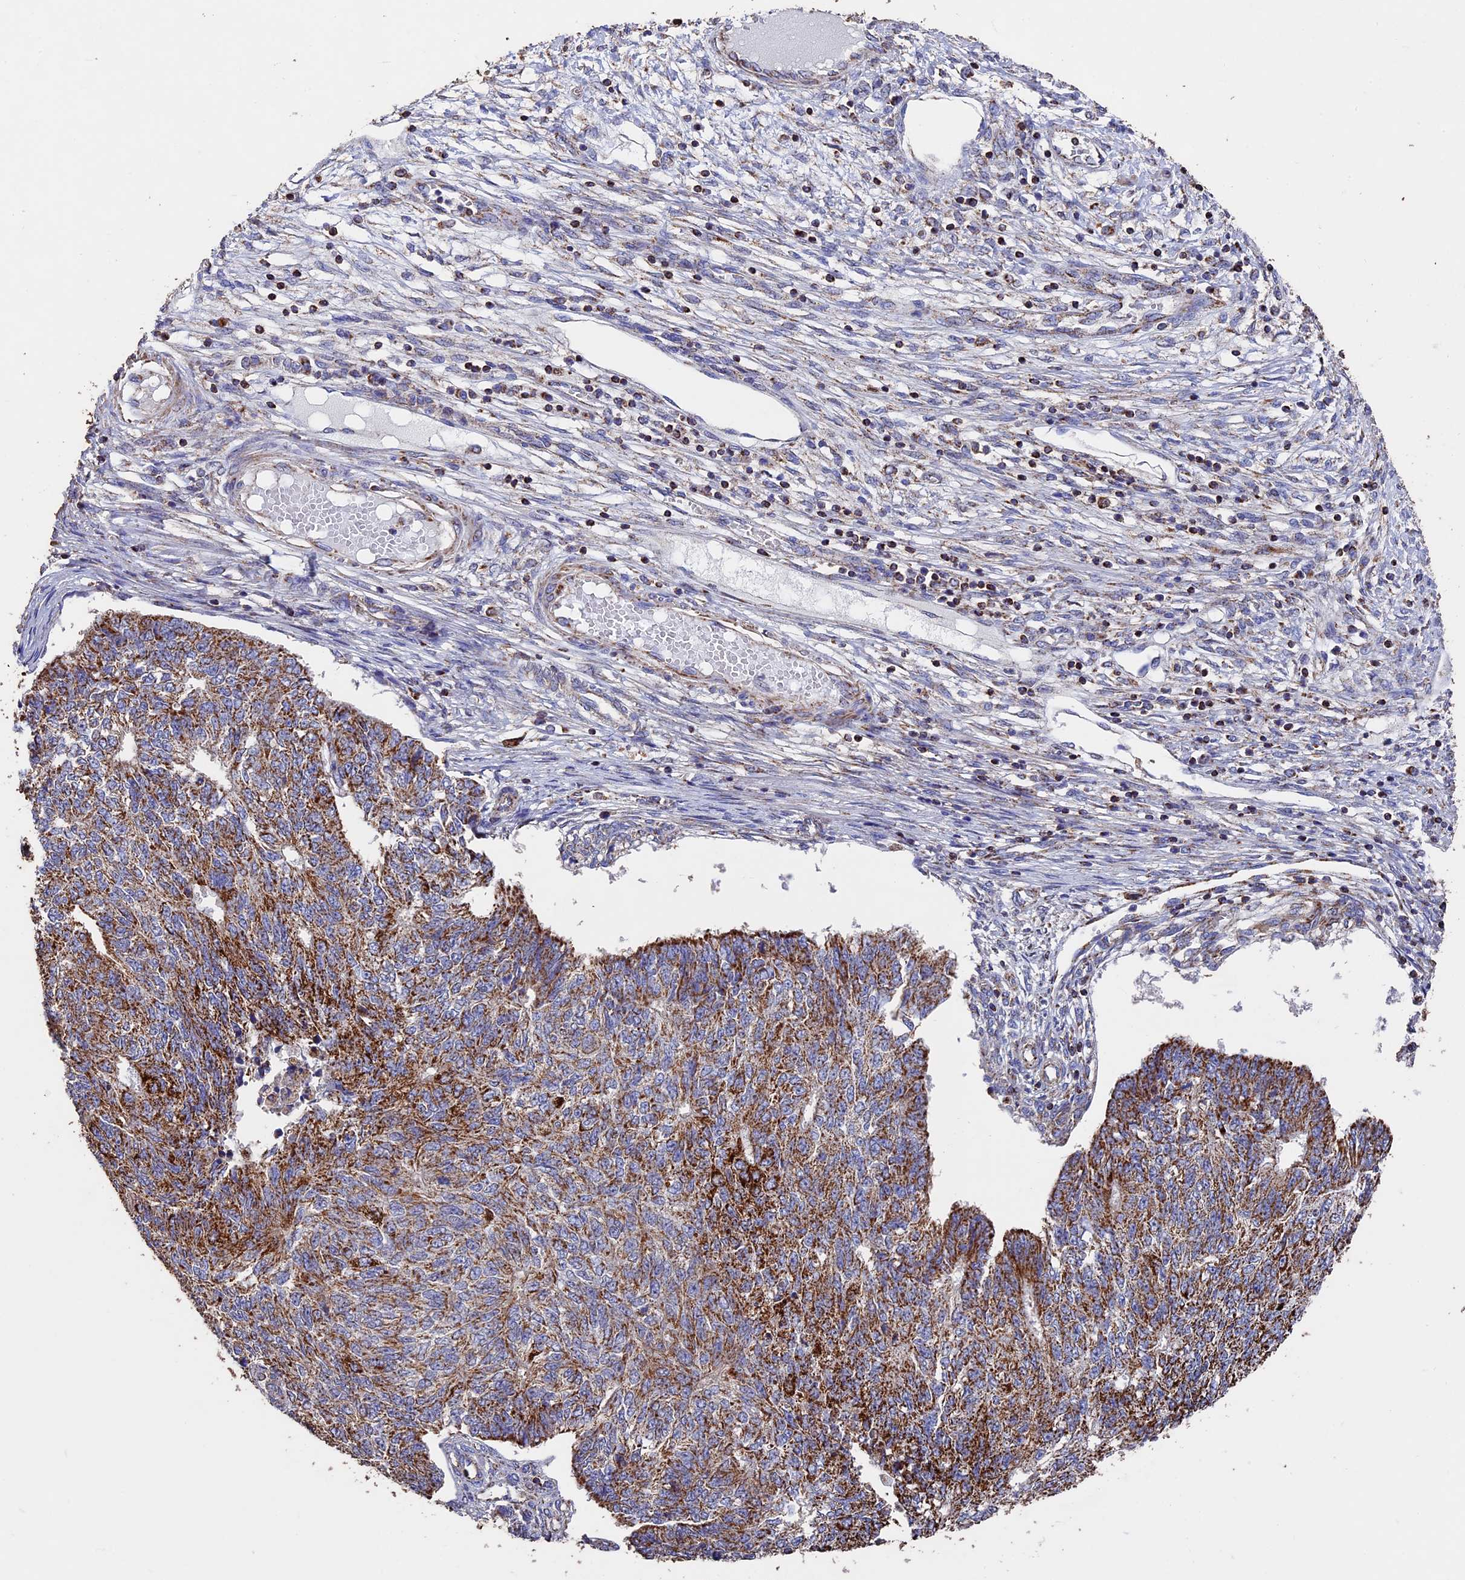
{"staining": {"intensity": "strong", "quantity": ">75%", "location": "cytoplasmic/membranous"}, "tissue": "endometrial cancer", "cell_type": "Tumor cells", "image_type": "cancer", "snomed": [{"axis": "morphology", "description": "Adenocarcinoma, NOS"}, {"axis": "topography", "description": "Endometrium"}], "caption": "DAB (3,3'-diaminobenzidine) immunohistochemical staining of human endometrial cancer (adenocarcinoma) demonstrates strong cytoplasmic/membranous protein expression in approximately >75% of tumor cells. (IHC, brightfield microscopy, high magnification).", "gene": "ADAT1", "patient": {"sex": "female", "age": 32}}